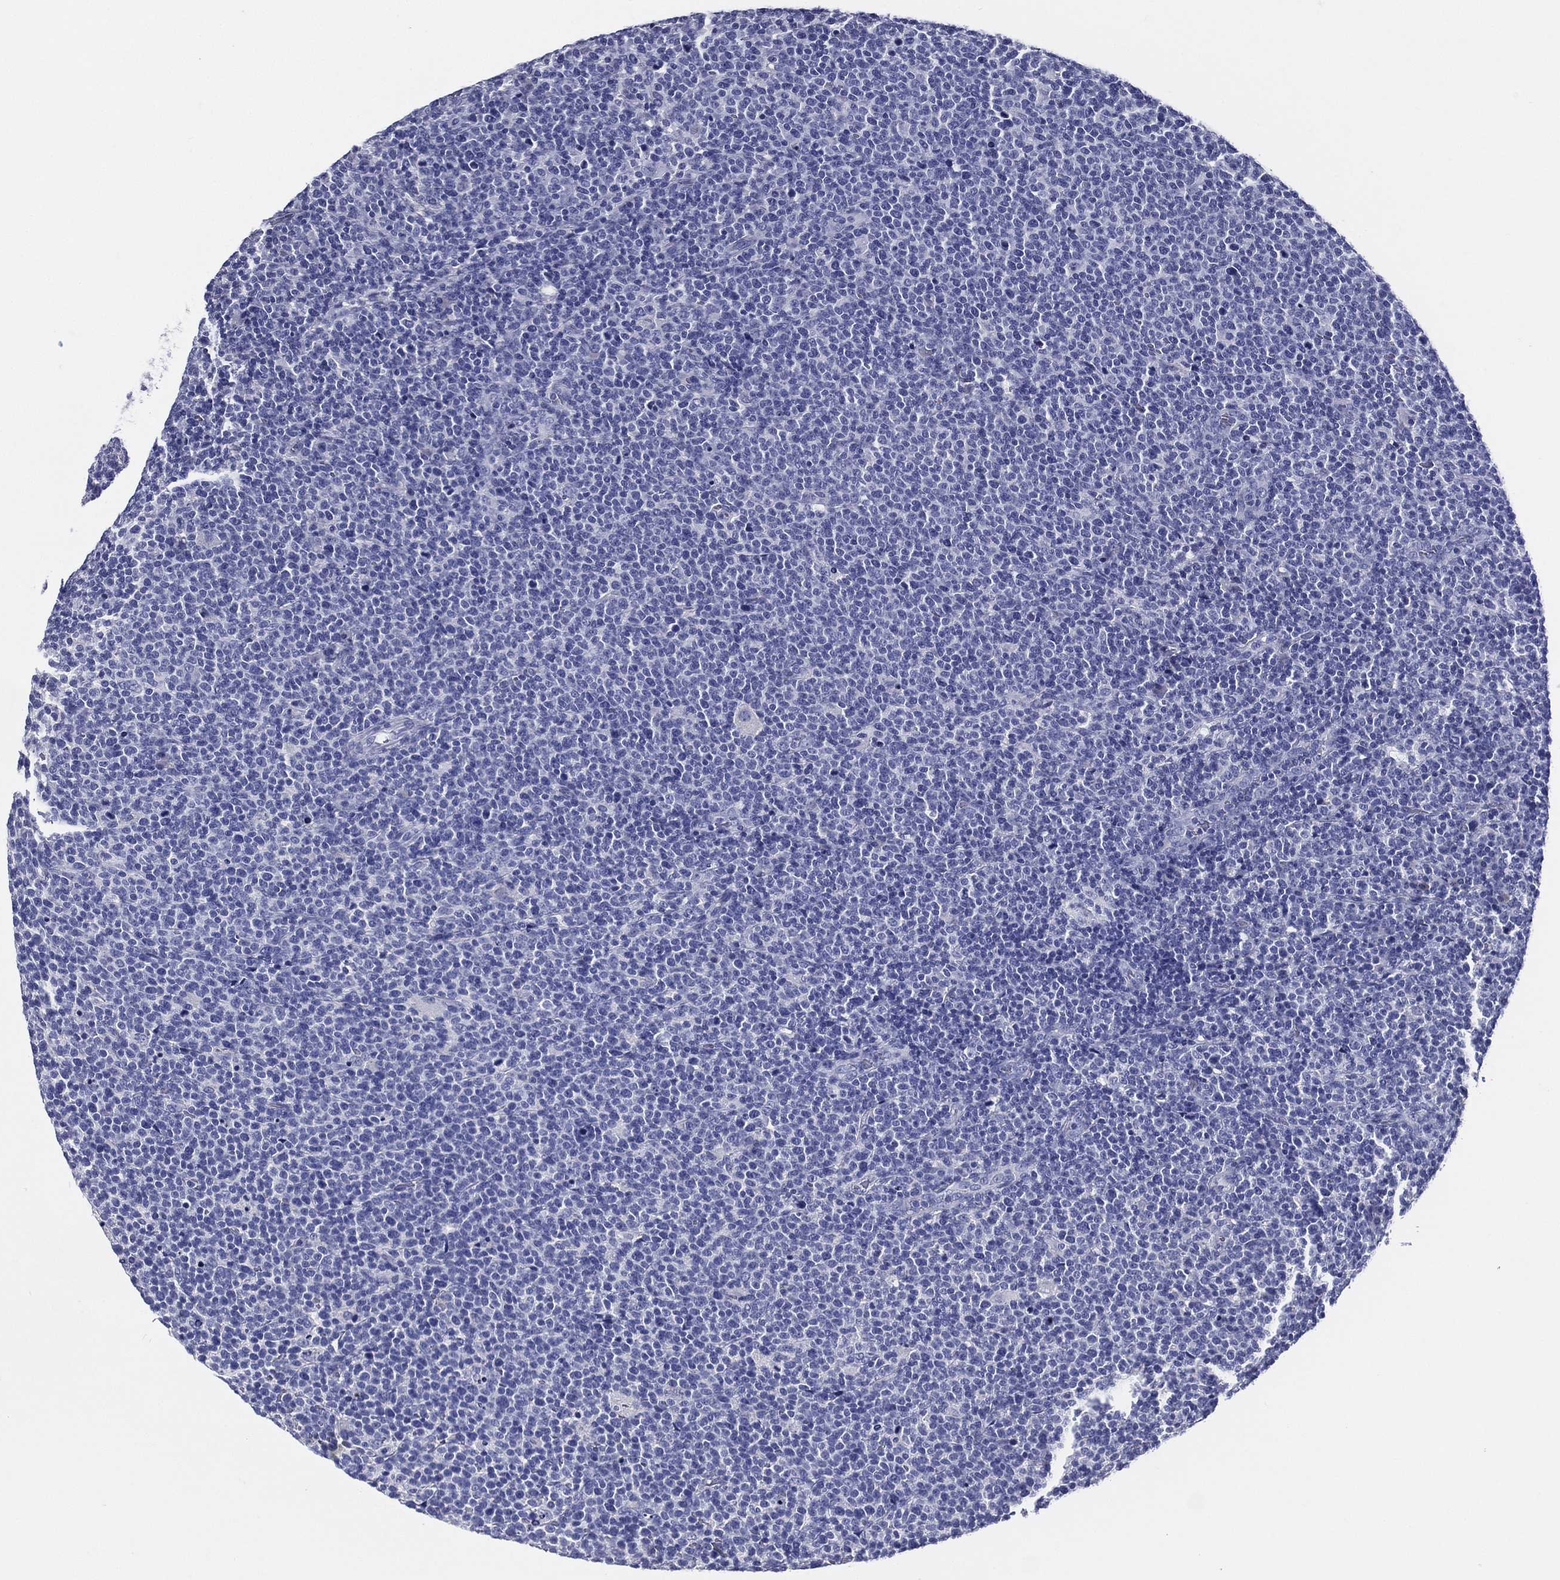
{"staining": {"intensity": "negative", "quantity": "none", "location": "none"}, "tissue": "lymphoma", "cell_type": "Tumor cells", "image_type": "cancer", "snomed": [{"axis": "morphology", "description": "Malignant lymphoma, non-Hodgkin's type, High grade"}, {"axis": "topography", "description": "Lymph node"}], "caption": "Lymphoma stained for a protein using IHC shows no expression tumor cells.", "gene": "ACE2", "patient": {"sex": "male", "age": 61}}